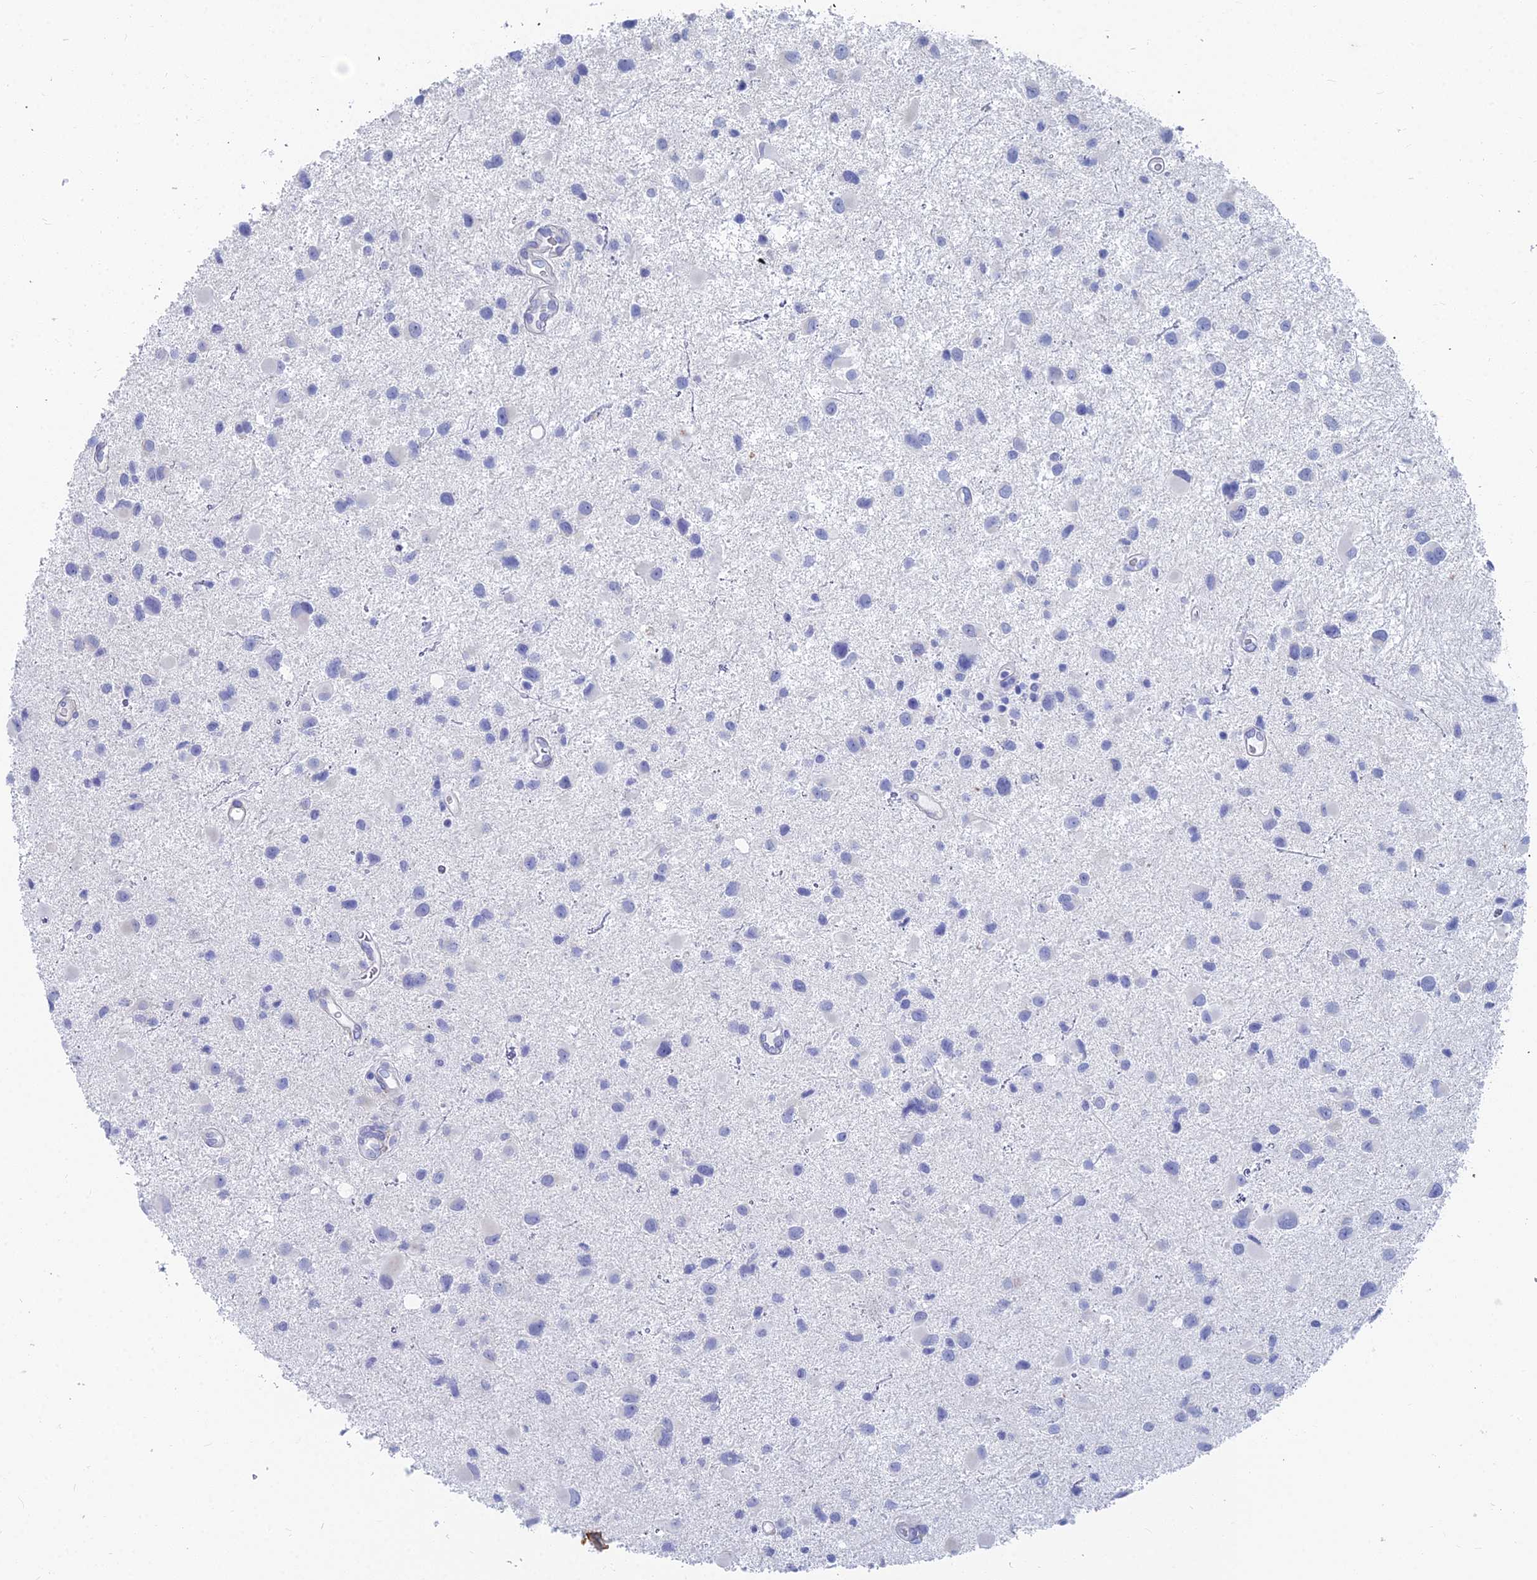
{"staining": {"intensity": "negative", "quantity": "none", "location": "none"}, "tissue": "glioma", "cell_type": "Tumor cells", "image_type": "cancer", "snomed": [{"axis": "morphology", "description": "Glioma, malignant, Low grade"}, {"axis": "topography", "description": "Brain"}], "caption": "Immunohistochemical staining of malignant low-grade glioma displays no significant positivity in tumor cells.", "gene": "TNNT3", "patient": {"sex": "female", "age": 32}}